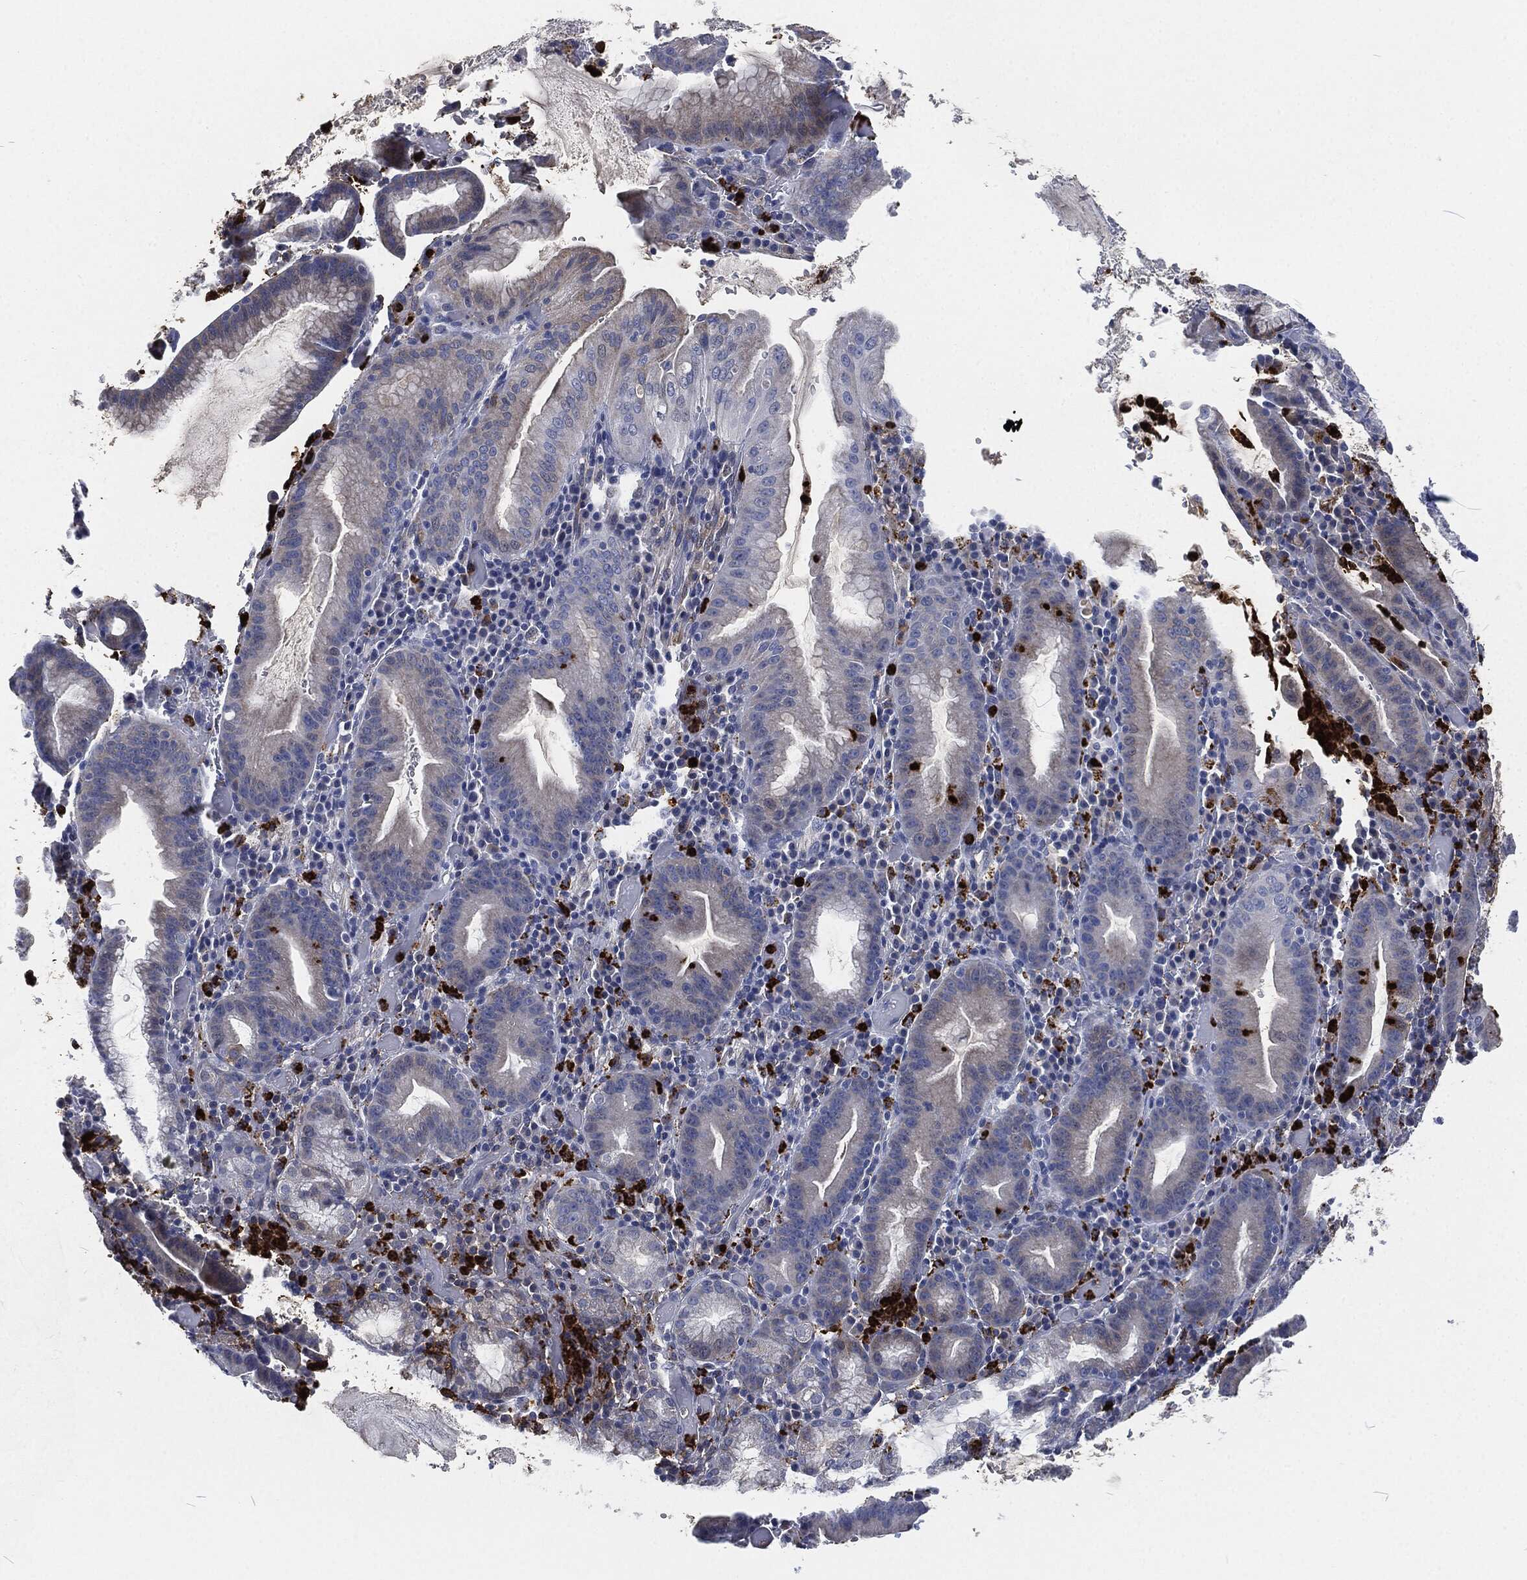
{"staining": {"intensity": "negative", "quantity": "none", "location": "none"}, "tissue": "stomach cancer", "cell_type": "Tumor cells", "image_type": "cancer", "snomed": [{"axis": "morphology", "description": "Adenocarcinoma, NOS"}, {"axis": "topography", "description": "Stomach"}], "caption": "An image of stomach adenocarcinoma stained for a protein reveals no brown staining in tumor cells.", "gene": "MPO", "patient": {"sex": "male", "age": 79}}